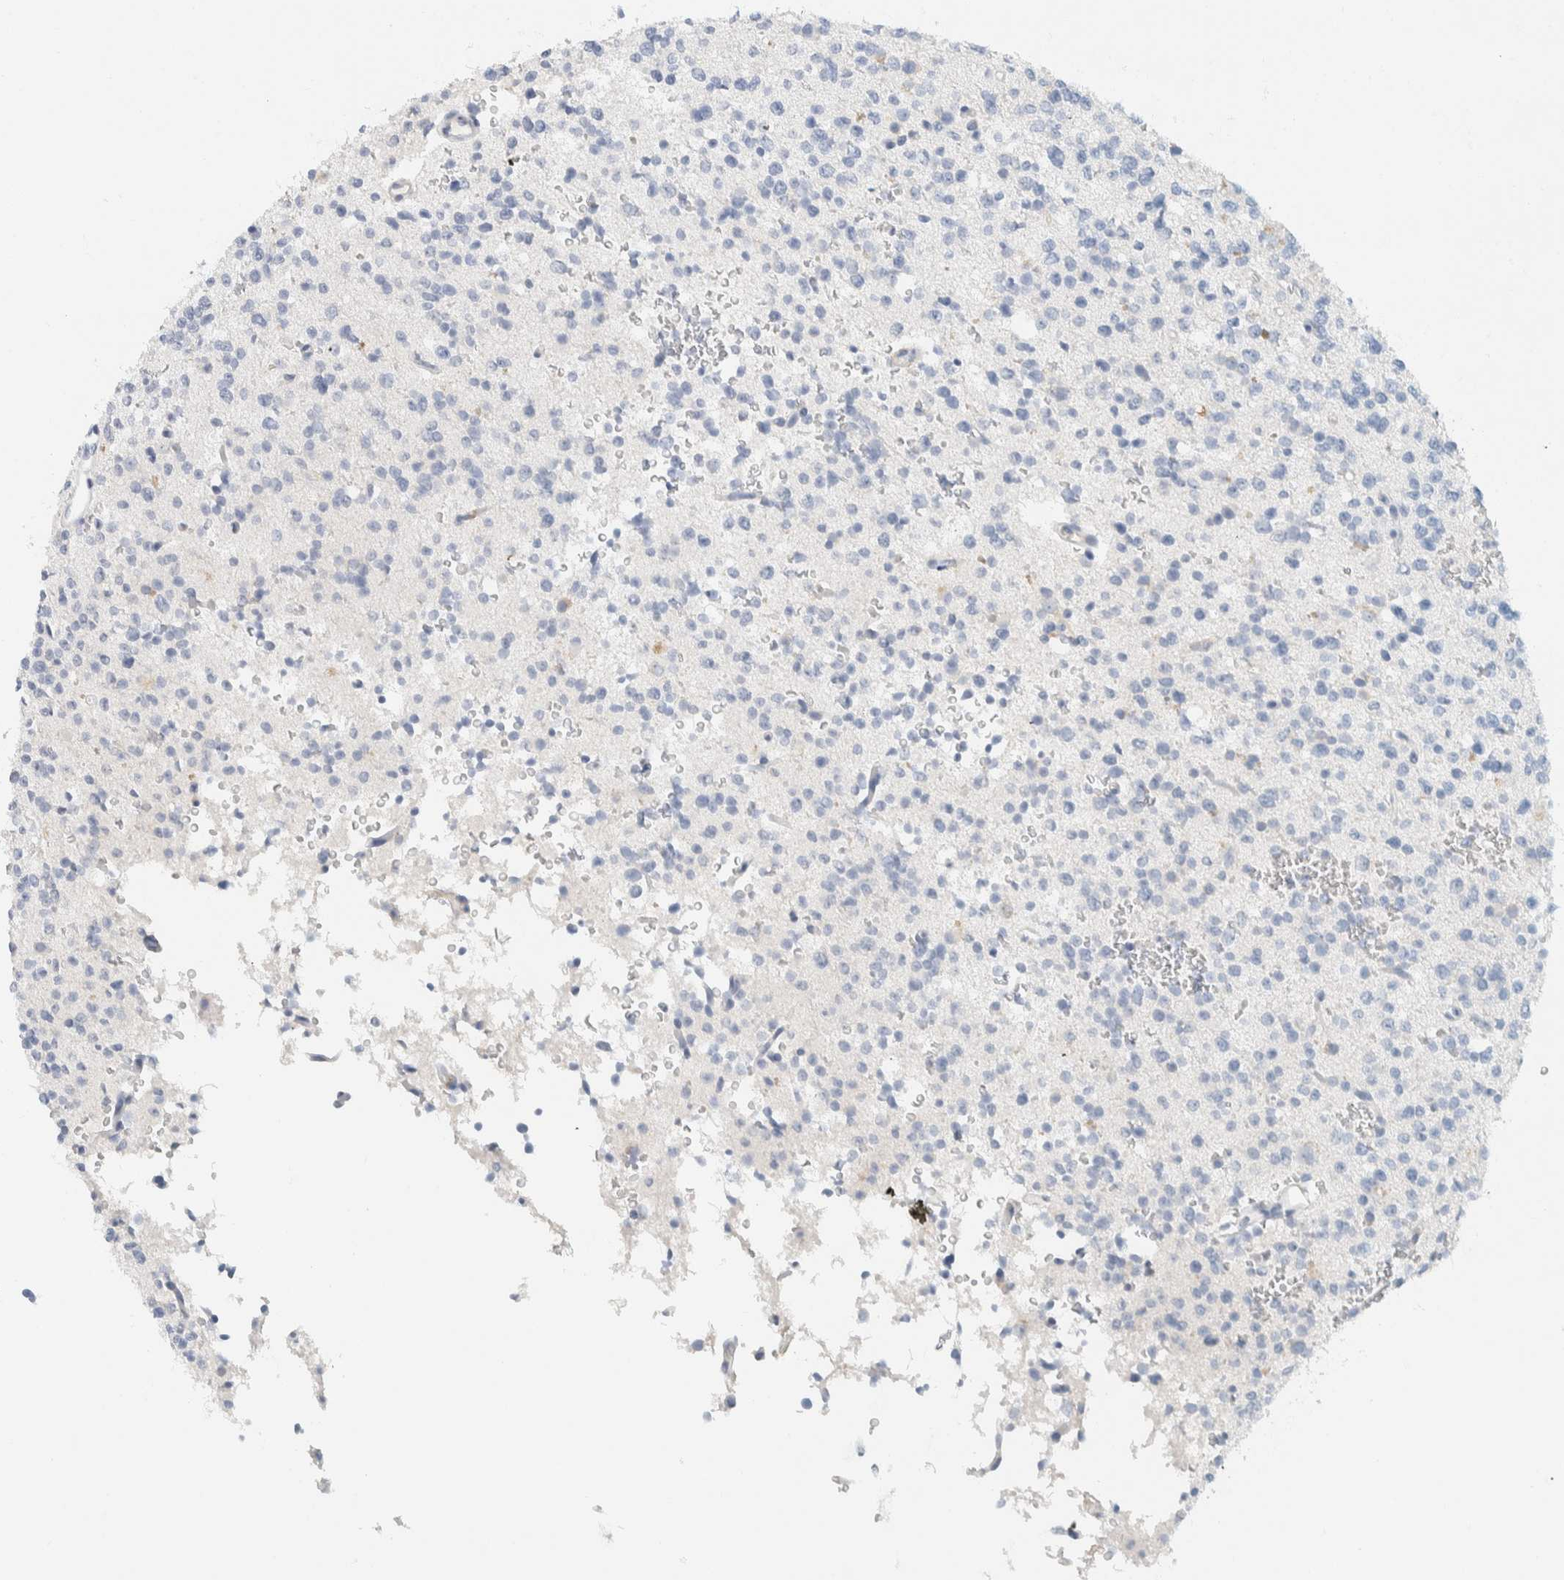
{"staining": {"intensity": "negative", "quantity": "none", "location": "none"}, "tissue": "glioma", "cell_type": "Tumor cells", "image_type": "cancer", "snomed": [{"axis": "morphology", "description": "Glioma, malignant, High grade"}, {"axis": "topography", "description": "Brain"}], "caption": "Tumor cells are negative for protein expression in human glioma.", "gene": "ALOX12B", "patient": {"sex": "female", "age": 62}}